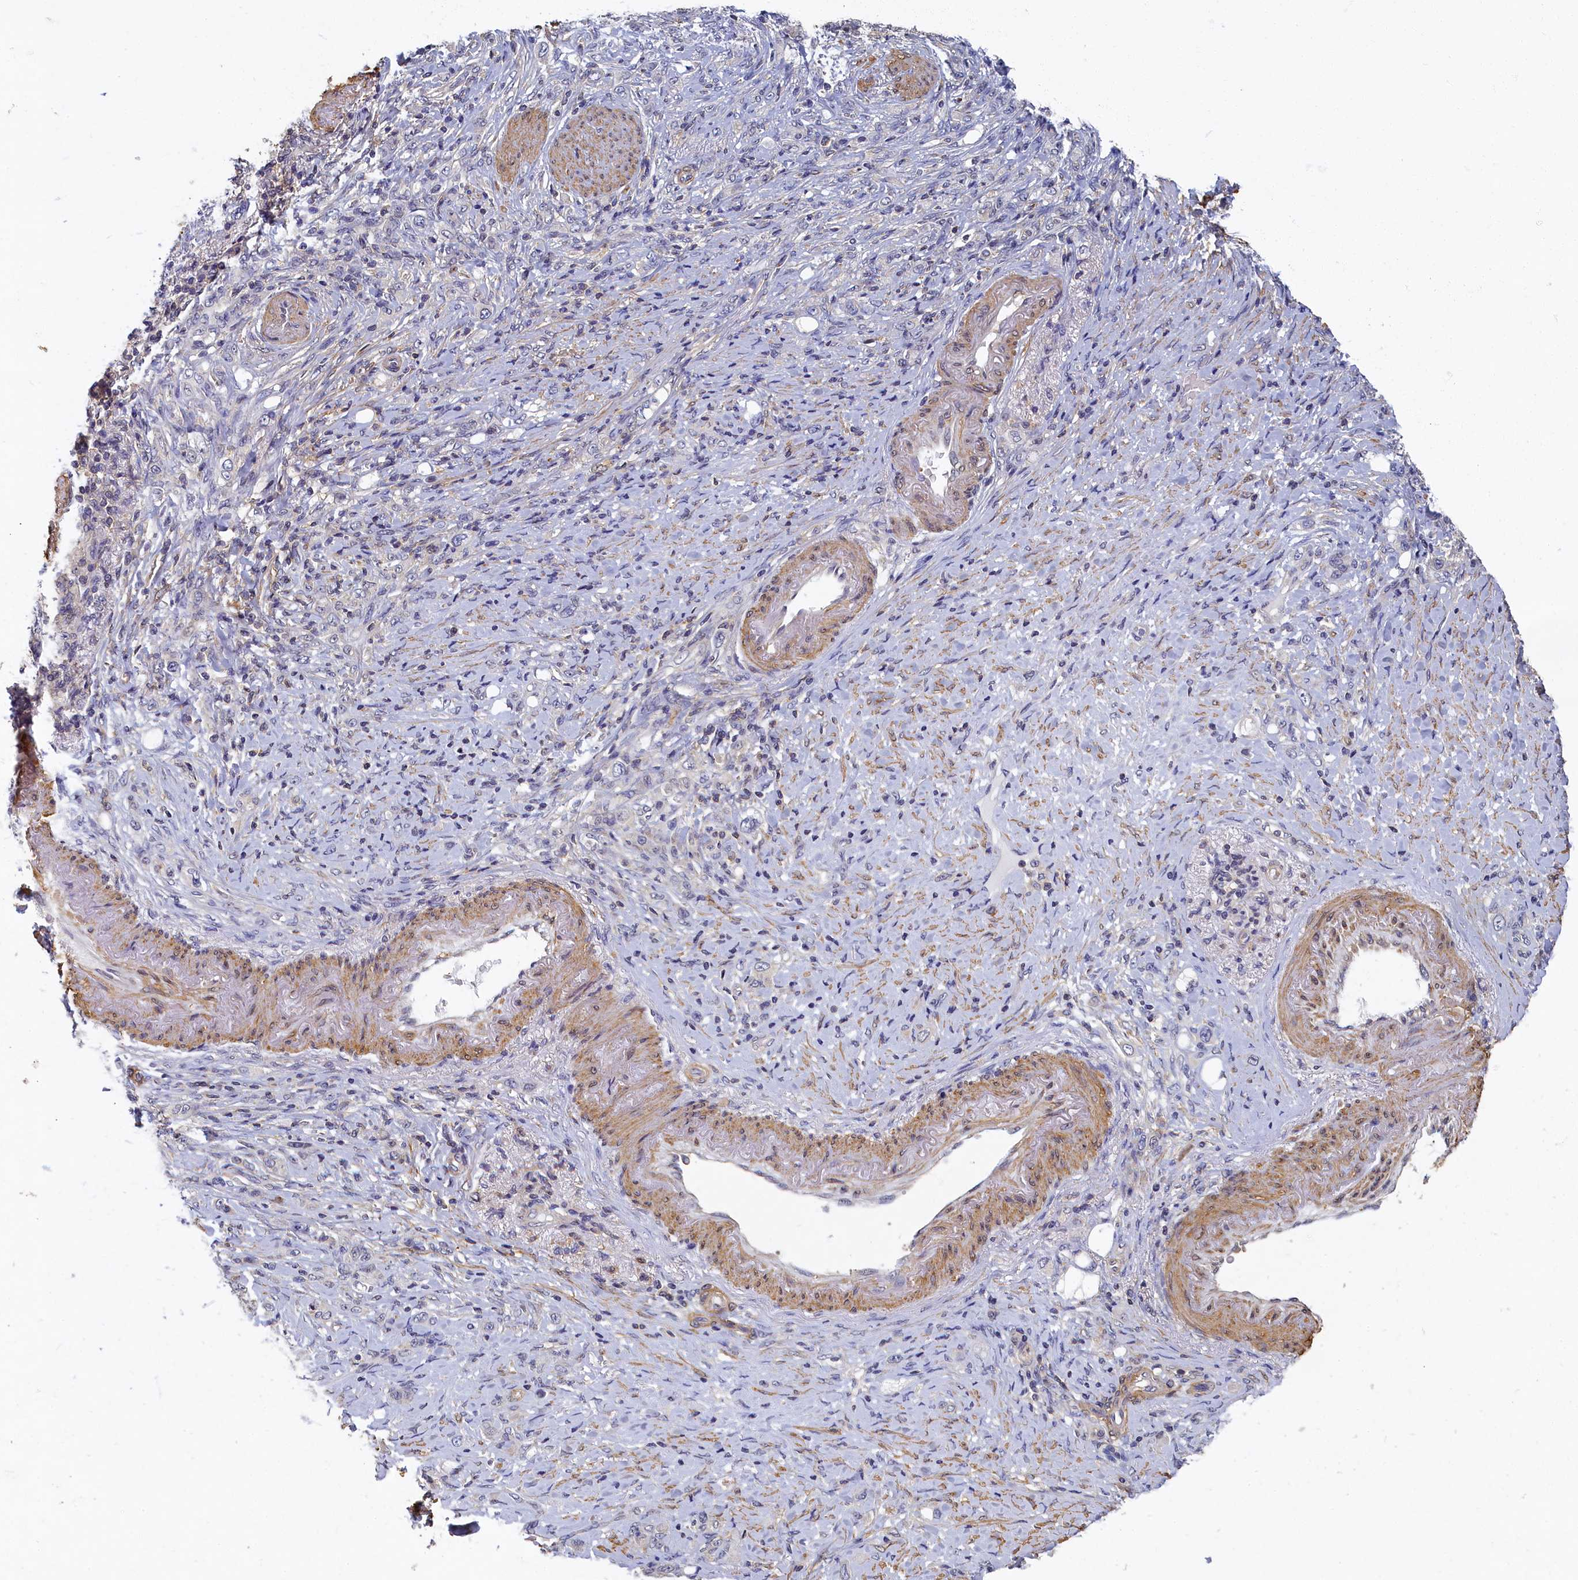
{"staining": {"intensity": "negative", "quantity": "none", "location": "none"}, "tissue": "stomach cancer", "cell_type": "Tumor cells", "image_type": "cancer", "snomed": [{"axis": "morphology", "description": "Adenocarcinoma, NOS"}, {"axis": "topography", "description": "Stomach"}], "caption": "Histopathology image shows no significant protein positivity in tumor cells of stomach cancer. Brightfield microscopy of immunohistochemistry (IHC) stained with DAB (brown) and hematoxylin (blue), captured at high magnification.", "gene": "TBCB", "patient": {"sex": "female", "age": 79}}